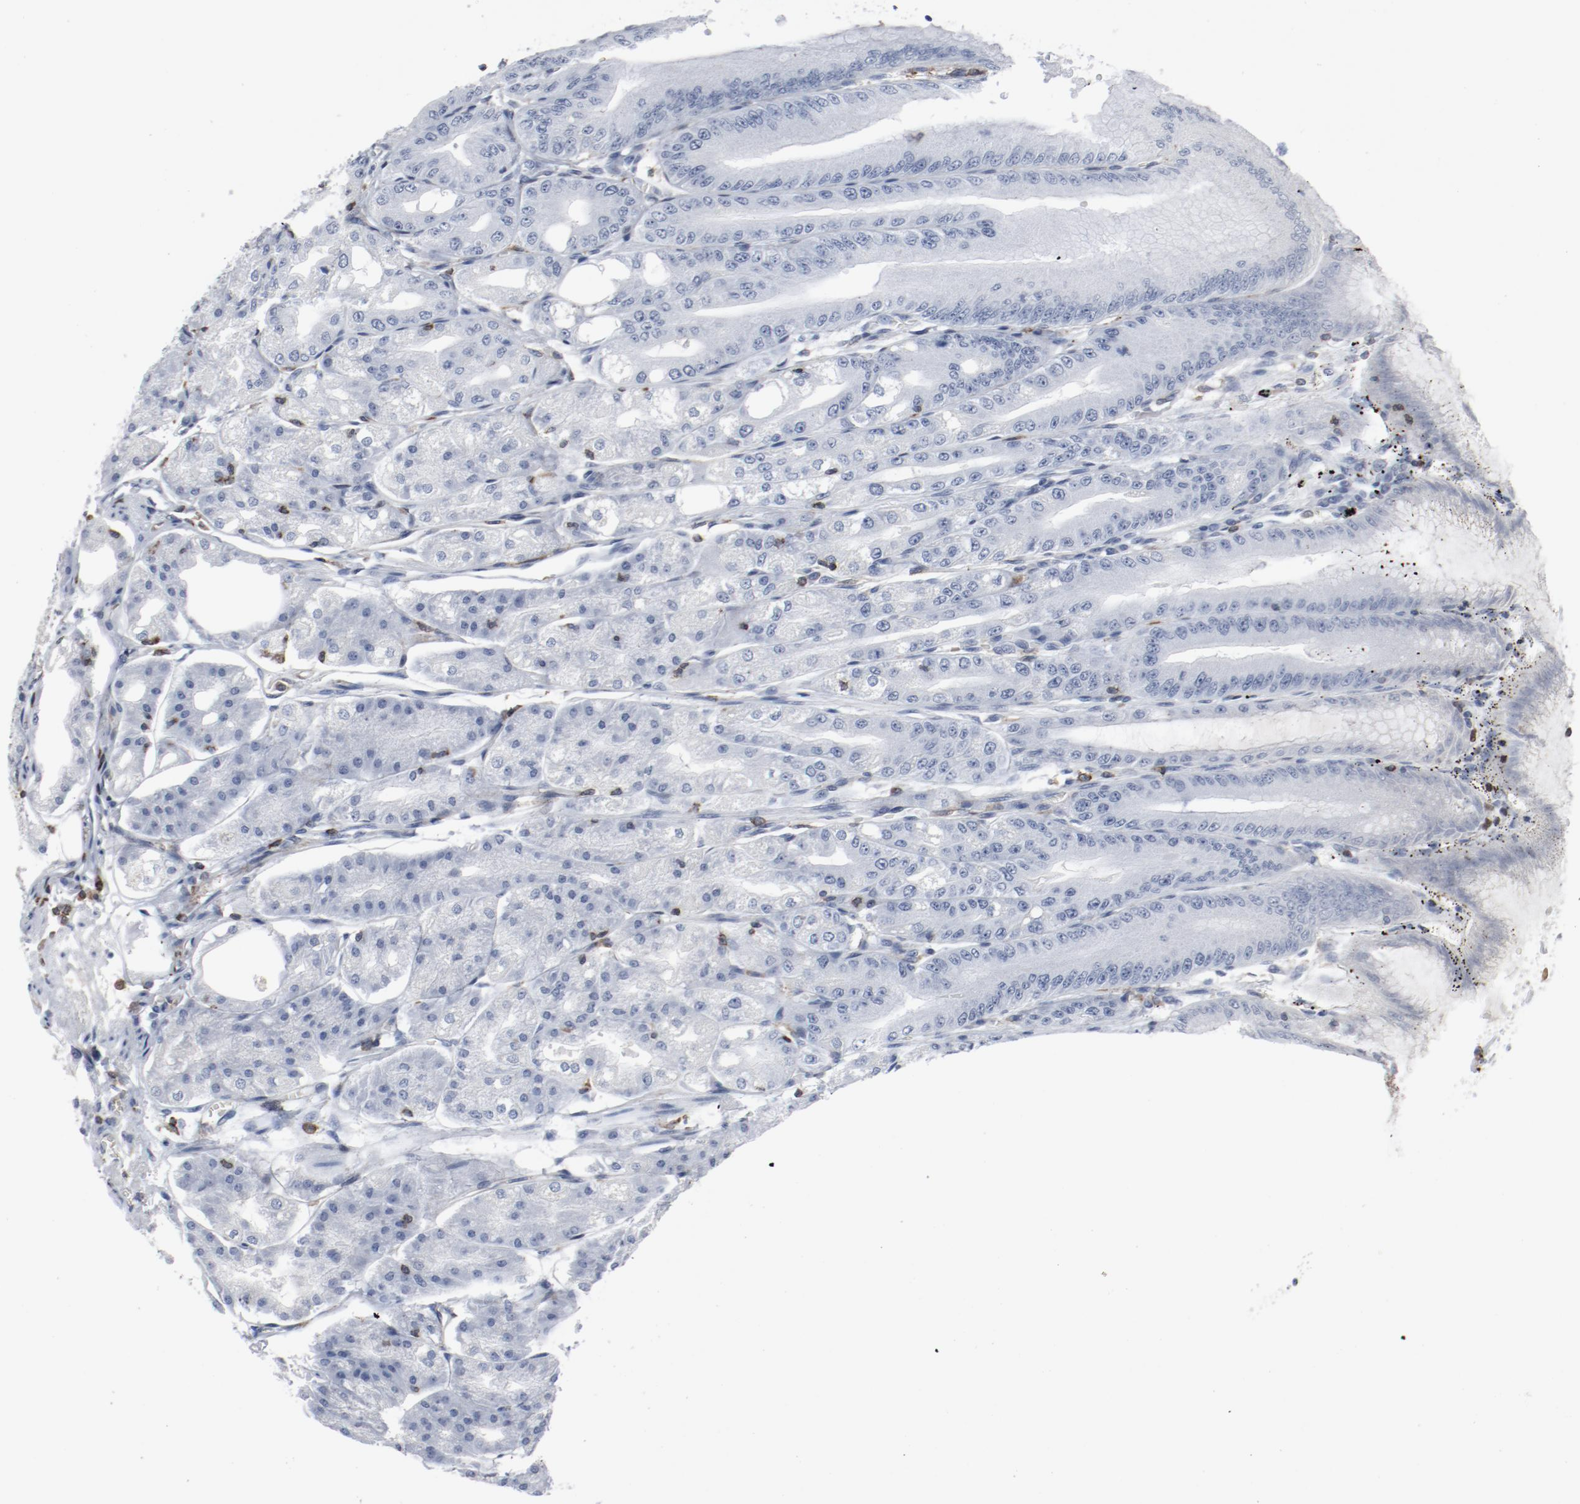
{"staining": {"intensity": "negative", "quantity": "none", "location": "none"}, "tissue": "stomach", "cell_type": "Glandular cells", "image_type": "normal", "snomed": [{"axis": "morphology", "description": "Normal tissue, NOS"}, {"axis": "topography", "description": "Stomach, lower"}], "caption": "This is a photomicrograph of immunohistochemistry (IHC) staining of unremarkable stomach, which shows no positivity in glandular cells. Nuclei are stained in blue.", "gene": "LCP2", "patient": {"sex": "male", "age": 71}}